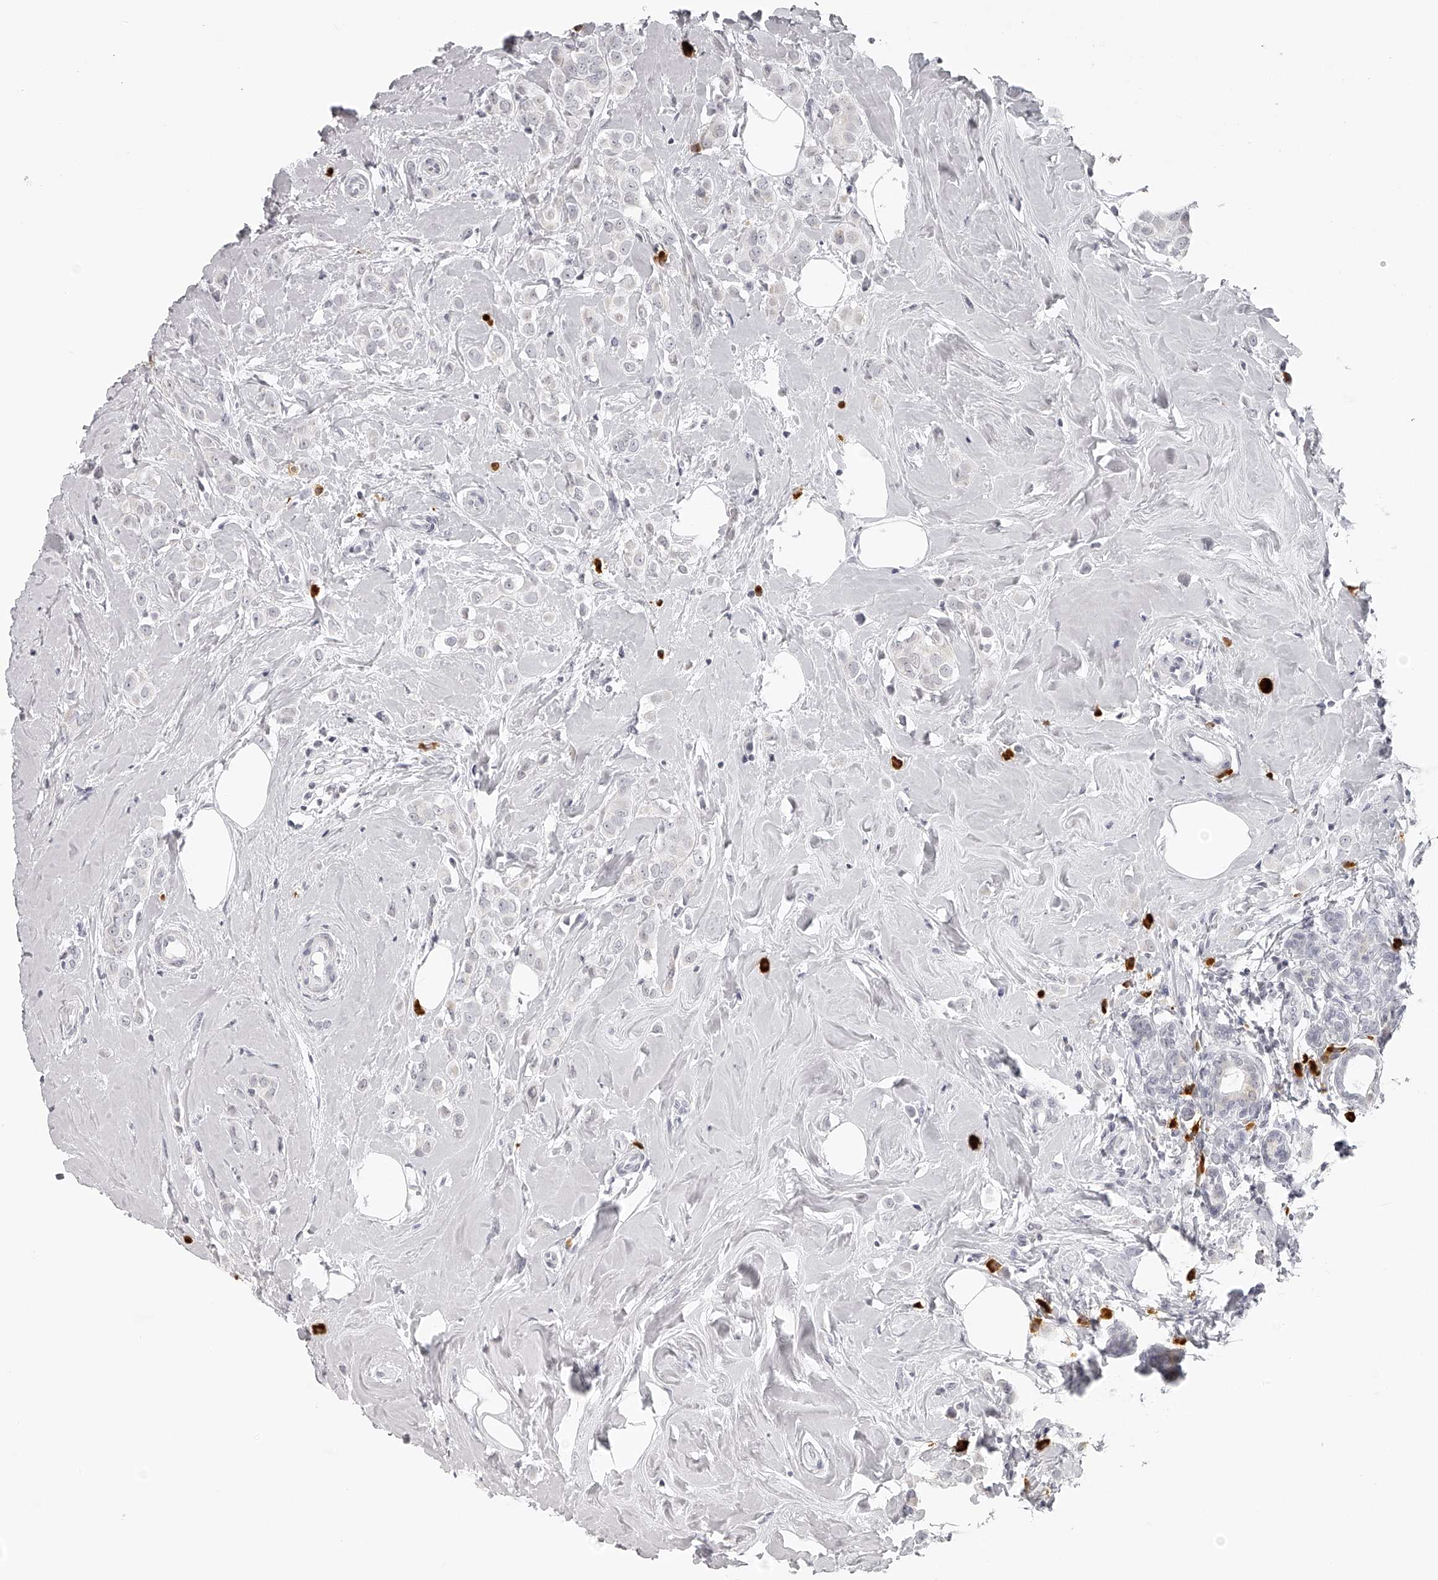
{"staining": {"intensity": "negative", "quantity": "none", "location": "none"}, "tissue": "breast cancer", "cell_type": "Tumor cells", "image_type": "cancer", "snomed": [{"axis": "morphology", "description": "Lobular carcinoma"}, {"axis": "topography", "description": "Breast"}], "caption": "IHC micrograph of neoplastic tissue: human breast cancer (lobular carcinoma) stained with DAB exhibits no significant protein staining in tumor cells.", "gene": "SEC11C", "patient": {"sex": "female", "age": 47}}